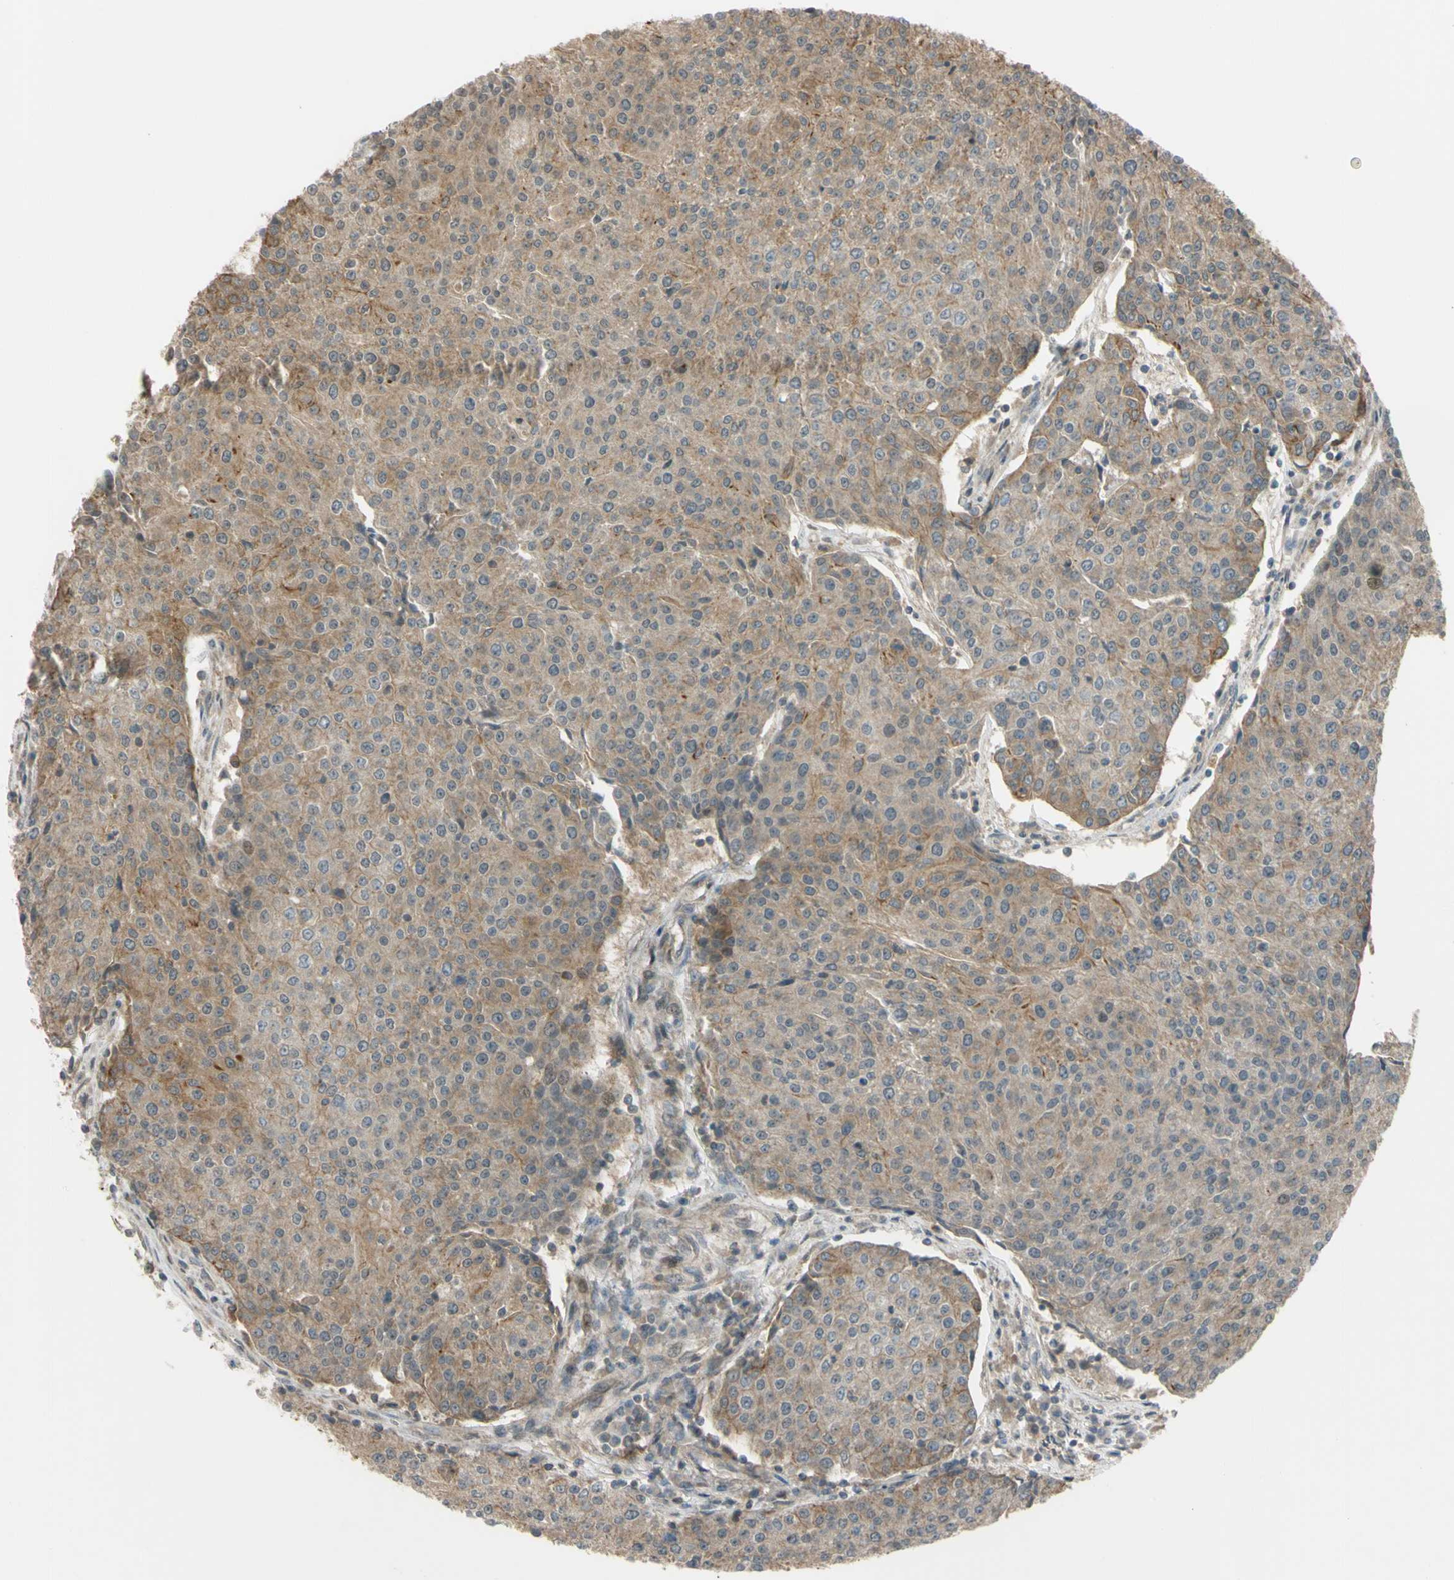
{"staining": {"intensity": "moderate", "quantity": ">75%", "location": "cytoplasmic/membranous"}, "tissue": "urothelial cancer", "cell_type": "Tumor cells", "image_type": "cancer", "snomed": [{"axis": "morphology", "description": "Urothelial carcinoma, High grade"}, {"axis": "topography", "description": "Urinary bladder"}], "caption": "An immunohistochemistry (IHC) histopathology image of neoplastic tissue is shown. Protein staining in brown highlights moderate cytoplasmic/membranous positivity in urothelial cancer within tumor cells. (brown staining indicates protein expression, while blue staining denotes nuclei).", "gene": "FLII", "patient": {"sex": "female", "age": 85}}